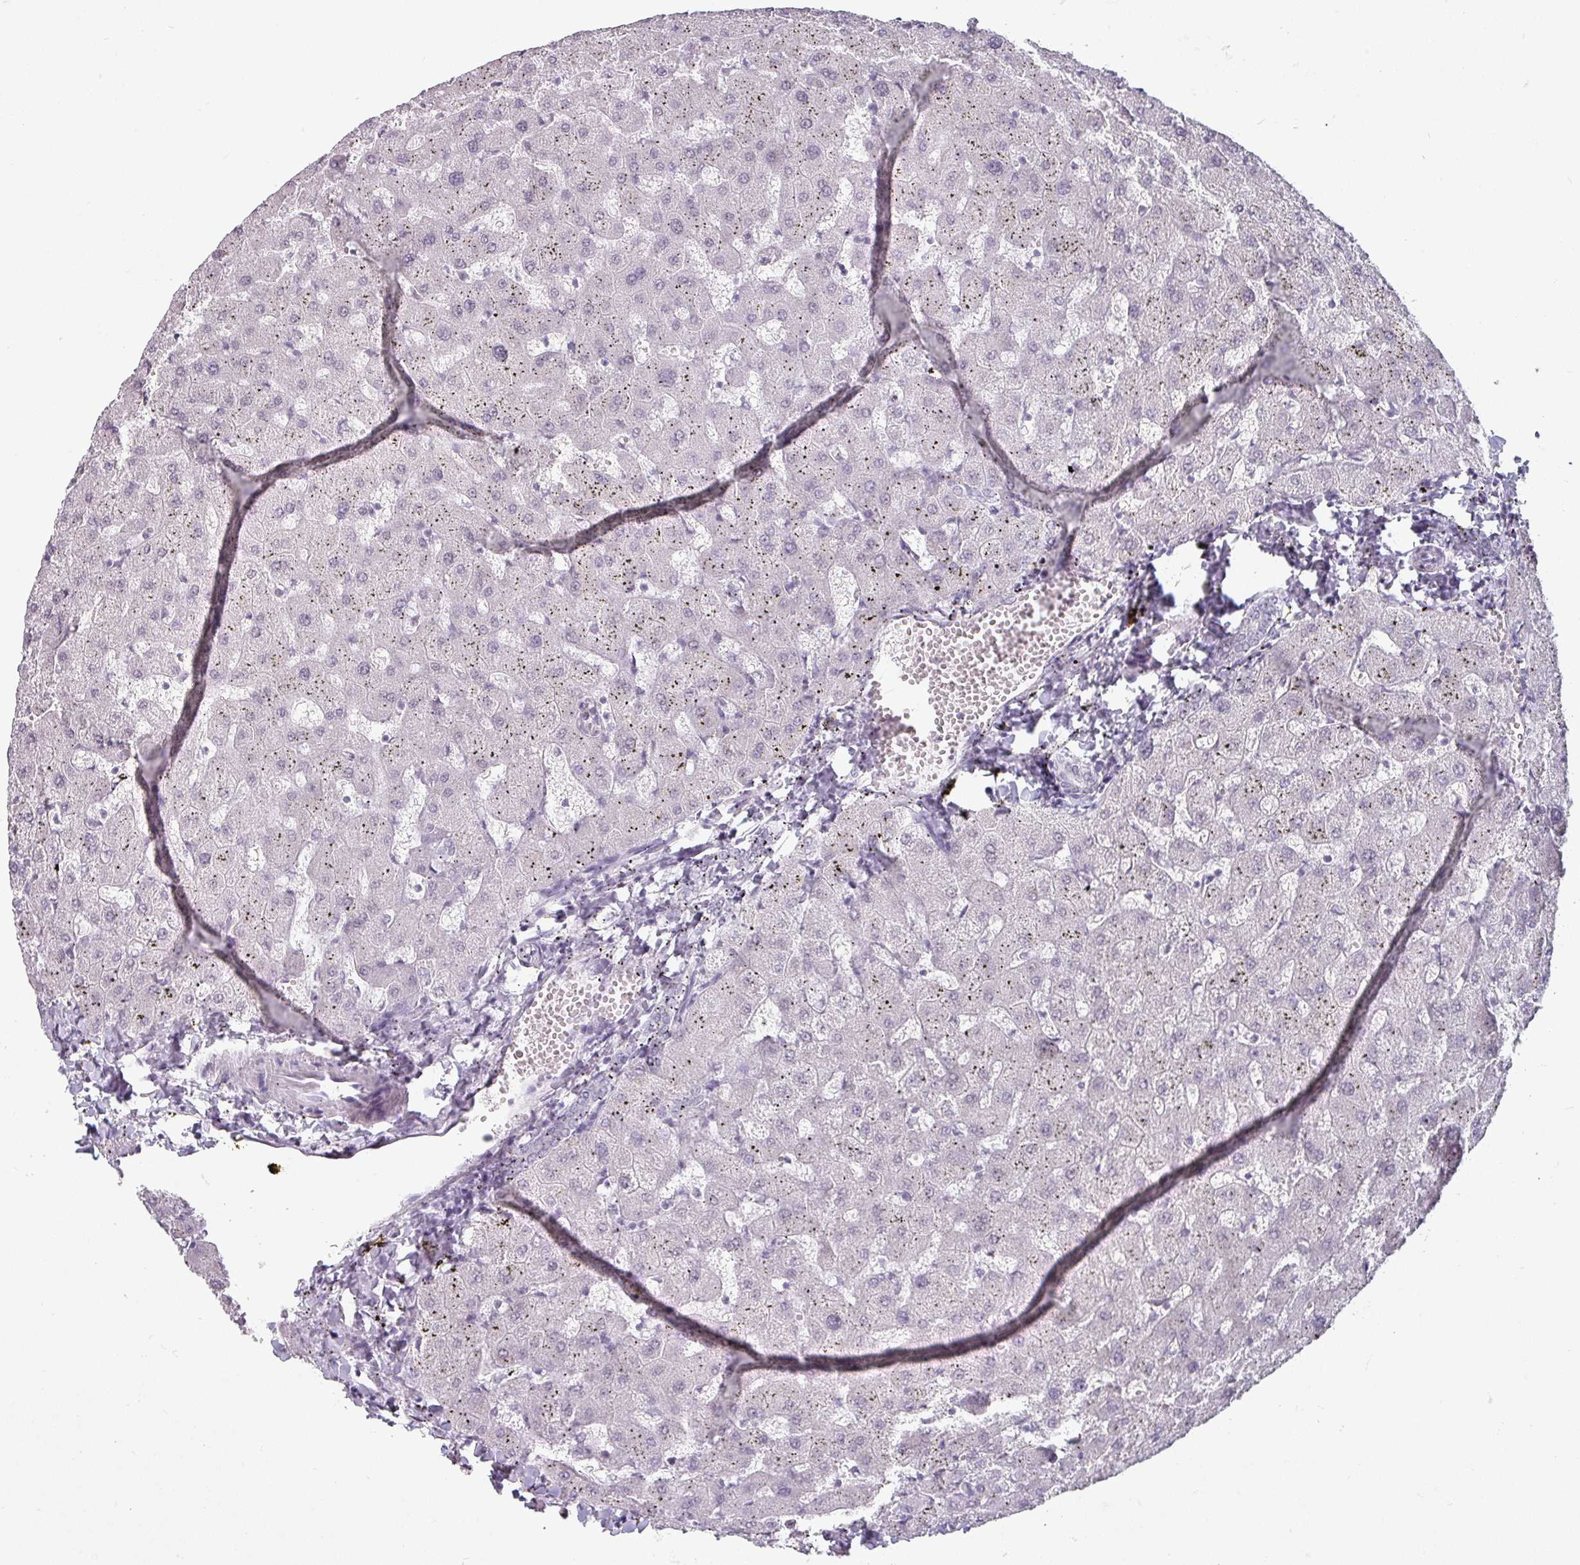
{"staining": {"intensity": "negative", "quantity": "none", "location": "none"}, "tissue": "liver", "cell_type": "Cholangiocytes", "image_type": "normal", "snomed": [{"axis": "morphology", "description": "Normal tissue, NOS"}, {"axis": "topography", "description": "Liver"}], "caption": "This is an IHC histopathology image of unremarkable liver. There is no staining in cholangiocytes.", "gene": "SPRR1A", "patient": {"sex": "female", "age": 63}}